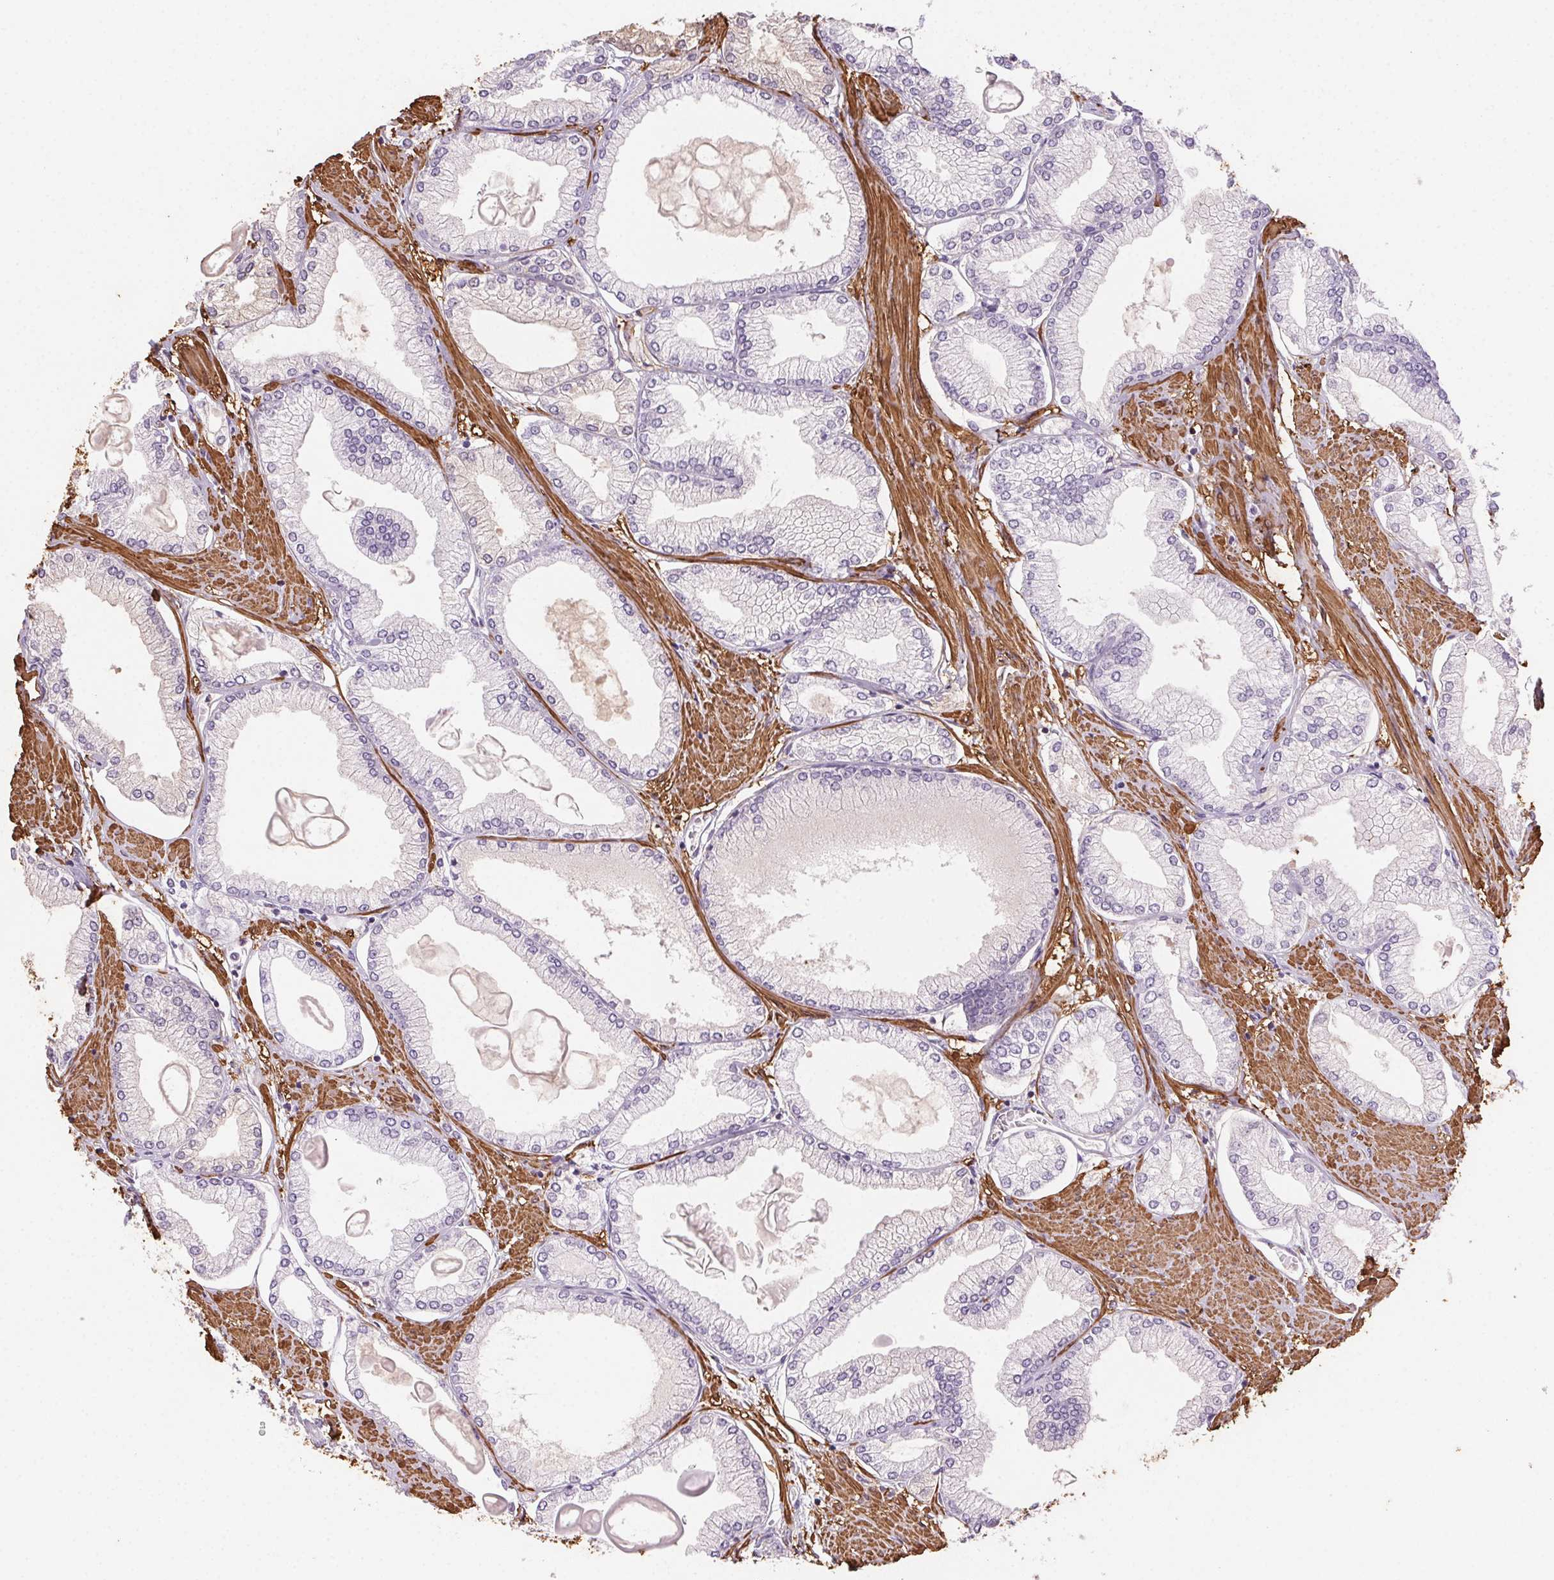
{"staining": {"intensity": "negative", "quantity": "none", "location": "none"}, "tissue": "prostate cancer", "cell_type": "Tumor cells", "image_type": "cancer", "snomed": [{"axis": "morphology", "description": "Adenocarcinoma, High grade"}, {"axis": "topography", "description": "Prostate"}], "caption": "A high-resolution photomicrograph shows immunohistochemistry staining of high-grade adenocarcinoma (prostate), which reveals no significant positivity in tumor cells. (Stains: DAB immunohistochemistry with hematoxylin counter stain, Microscopy: brightfield microscopy at high magnification).", "gene": "GPX8", "patient": {"sex": "male", "age": 68}}